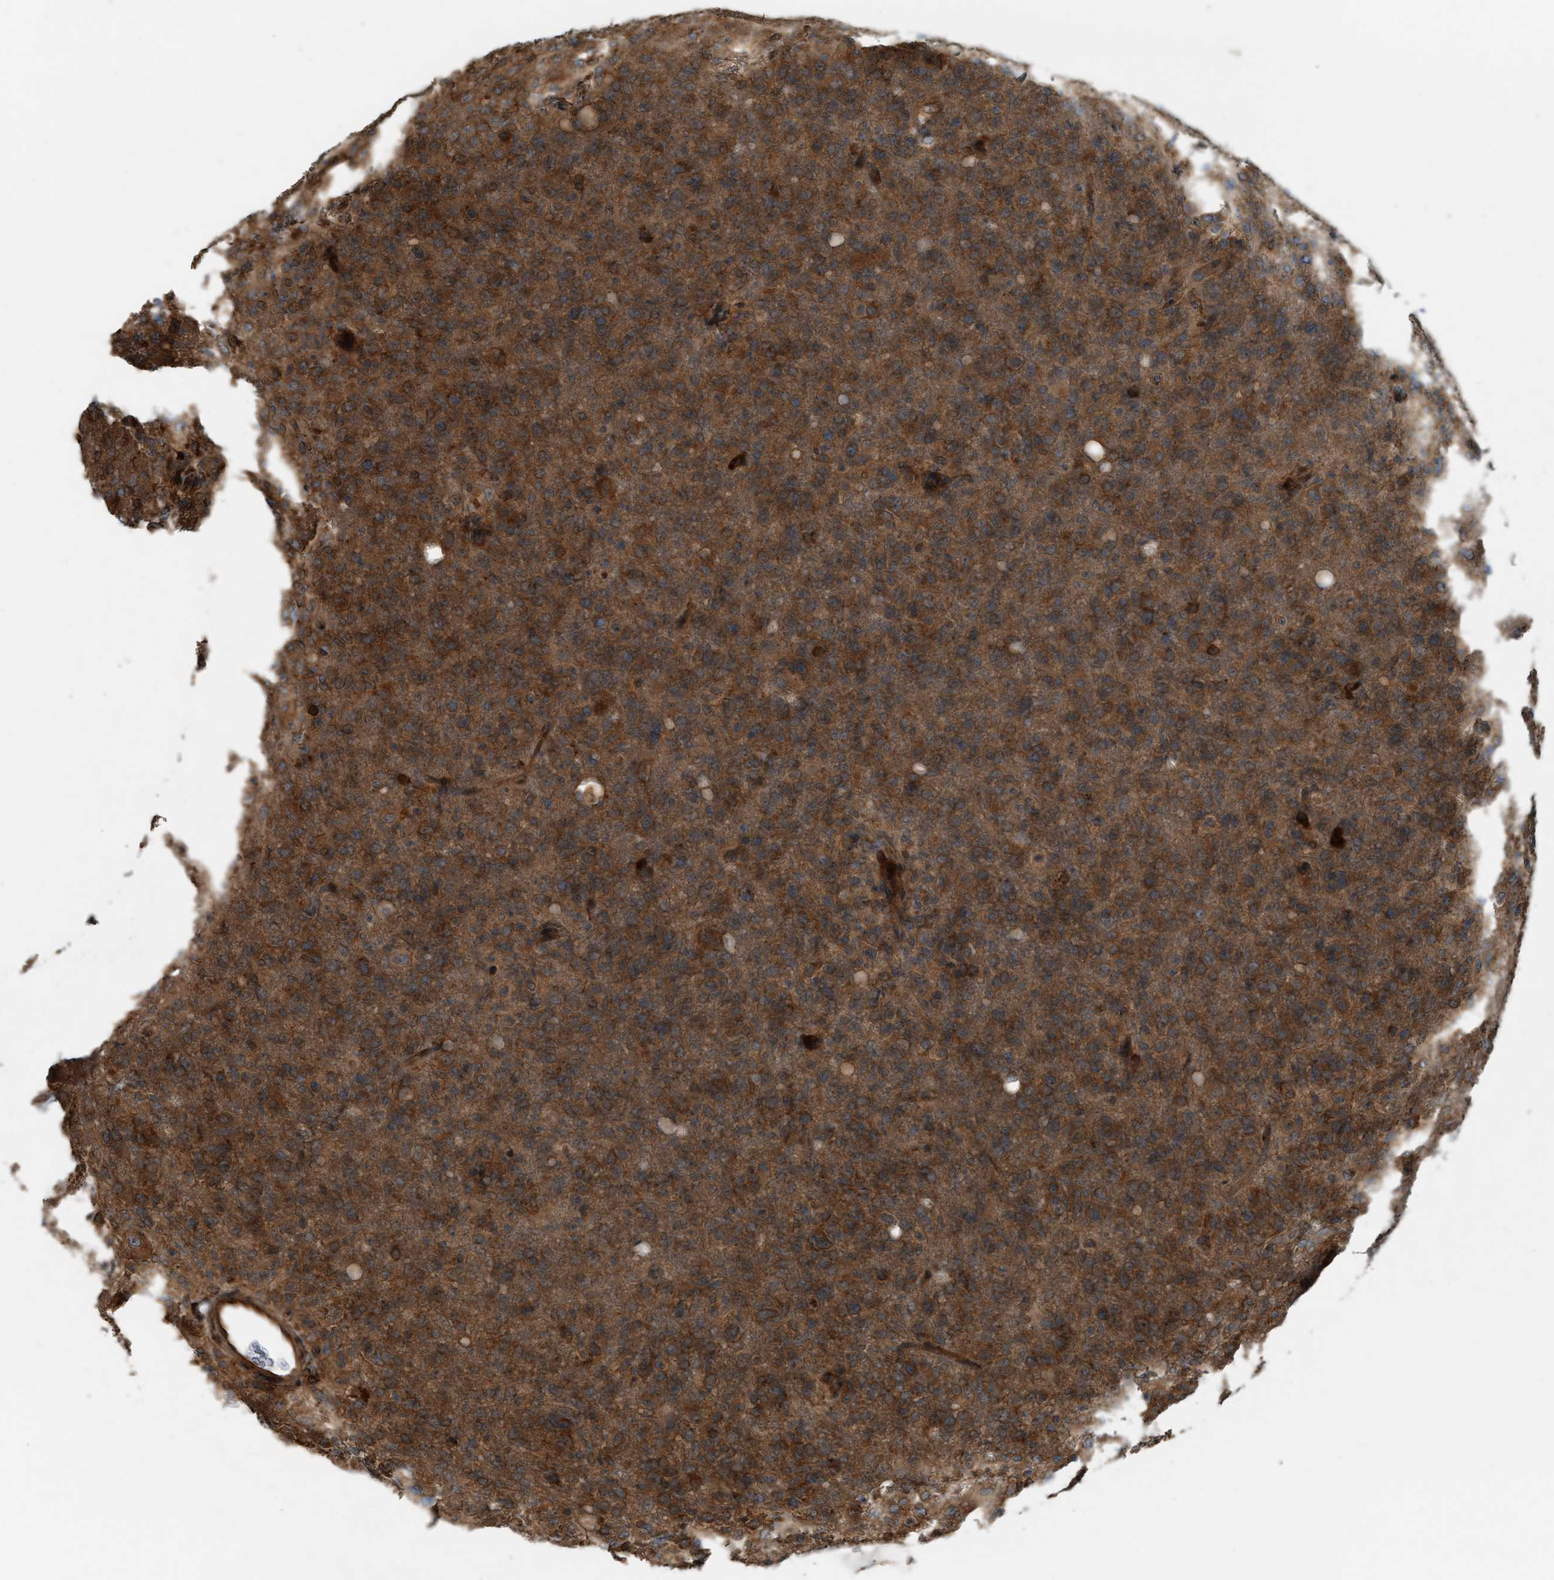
{"staining": {"intensity": "moderate", "quantity": ">75%", "location": "cytoplasmic/membranous"}, "tissue": "glioma", "cell_type": "Tumor cells", "image_type": "cancer", "snomed": [{"axis": "morphology", "description": "Glioma, malignant, High grade"}, {"axis": "topography", "description": "Brain"}], "caption": "Immunohistochemistry histopathology image of neoplastic tissue: human glioma stained using immunohistochemistry exhibits medium levels of moderate protein expression localized specifically in the cytoplasmic/membranous of tumor cells, appearing as a cytoplasmic/membranous brown color.", "gene": "BAIAP2L1", "patient": {"sex": "female", "age": 57}}